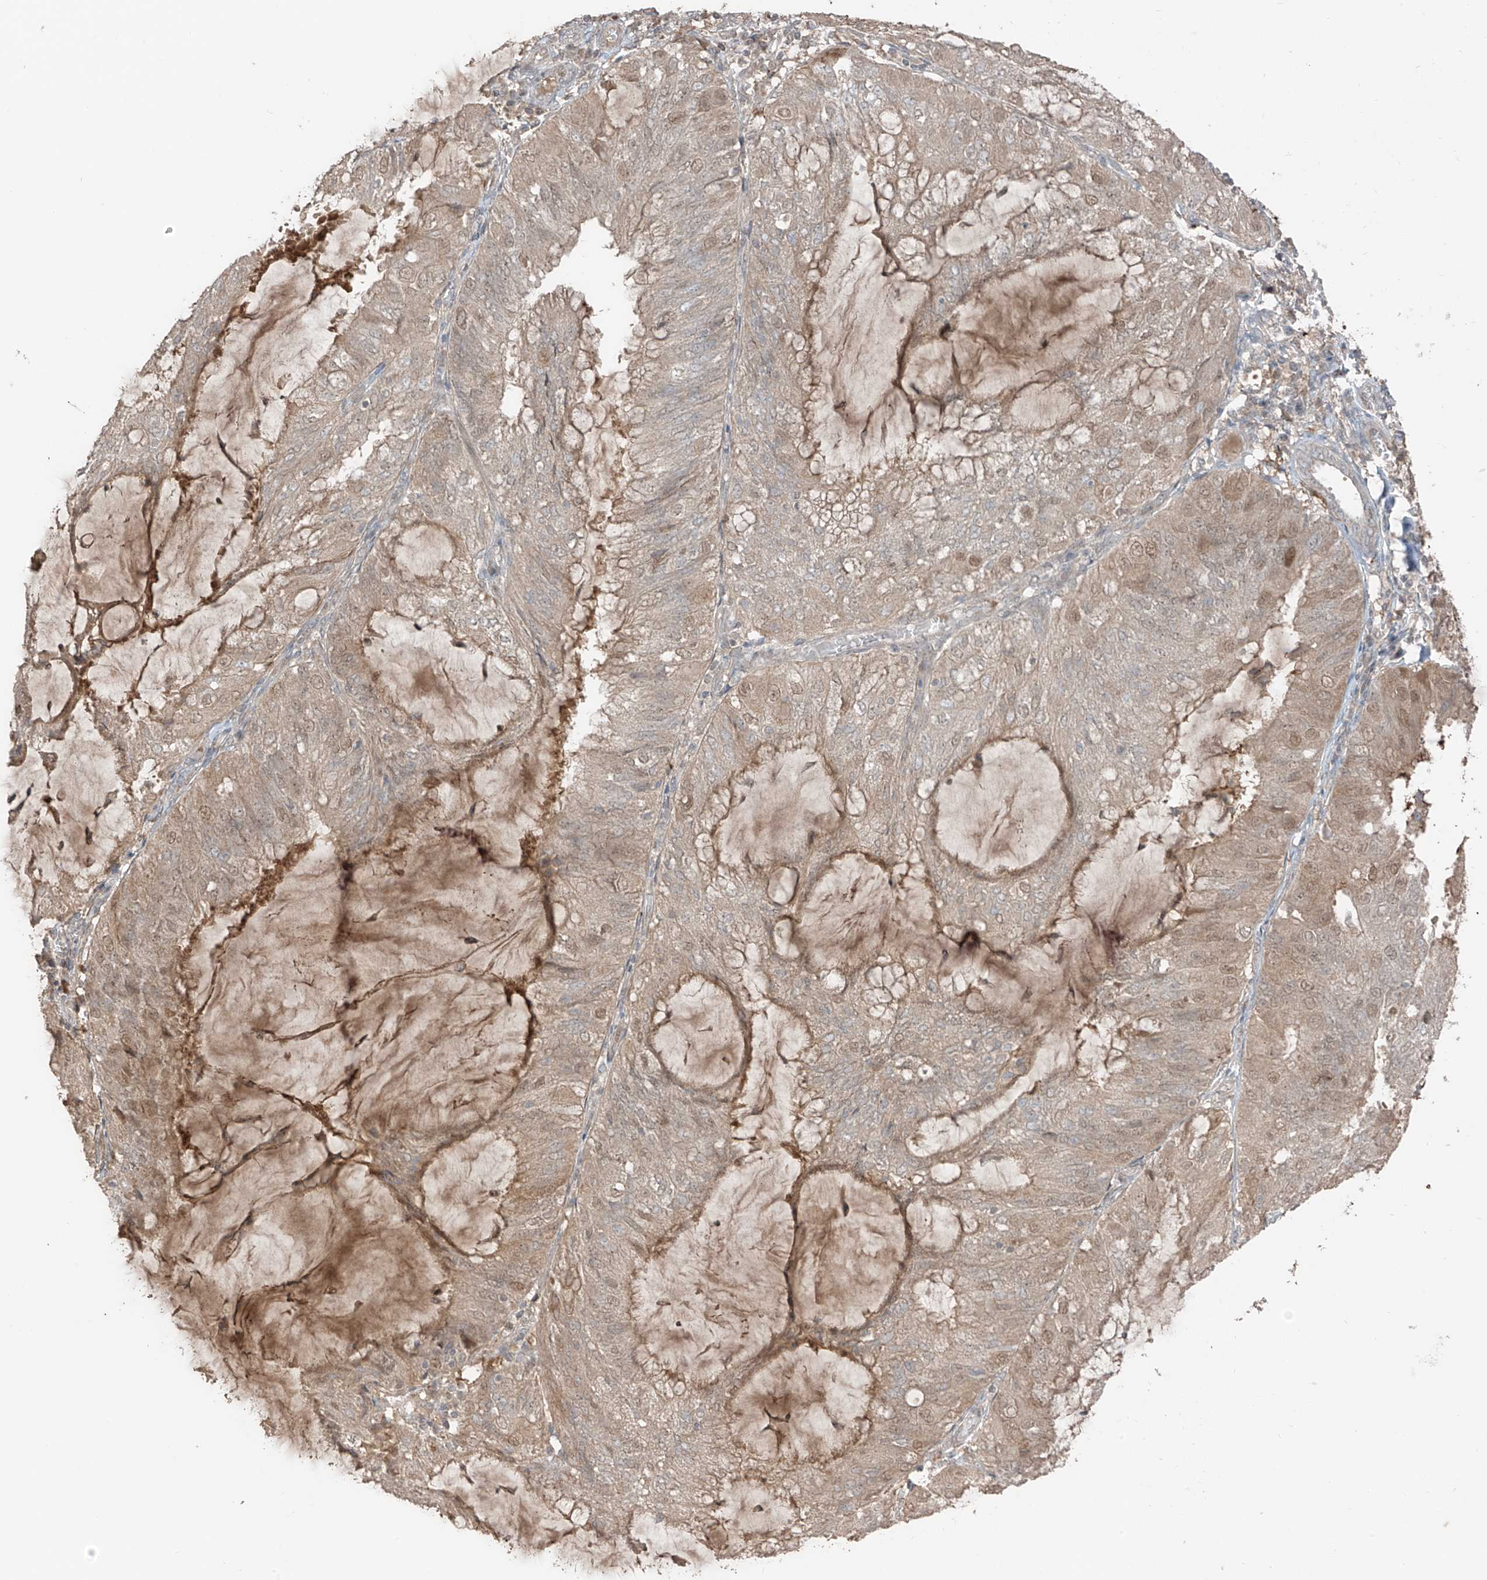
{"staining": {"intensity": "weak", "quantity": "25%-75%", "location": "cytoplasmic/membranous,nuclear"}, "tissue": "endometrial cancer", "cell_type": "Tumor cells", "image_type": "cancer", "snomed": [{"axis": "morphology", "description": "Adenocarcinoma, NOS"}, {"axis": "topography", "description": "Endometrium"}], "caption": "This photomicrograph demonstrates immunohistochemistry (IHC) staining of adenocarcinoma (endometrial), with low weak cytoplasmic/membranous and nuclear staining in about 25%-75% of tumor cells.", "gene": "COLGALT2", "patient": {"sex": "female", "age": 81}}